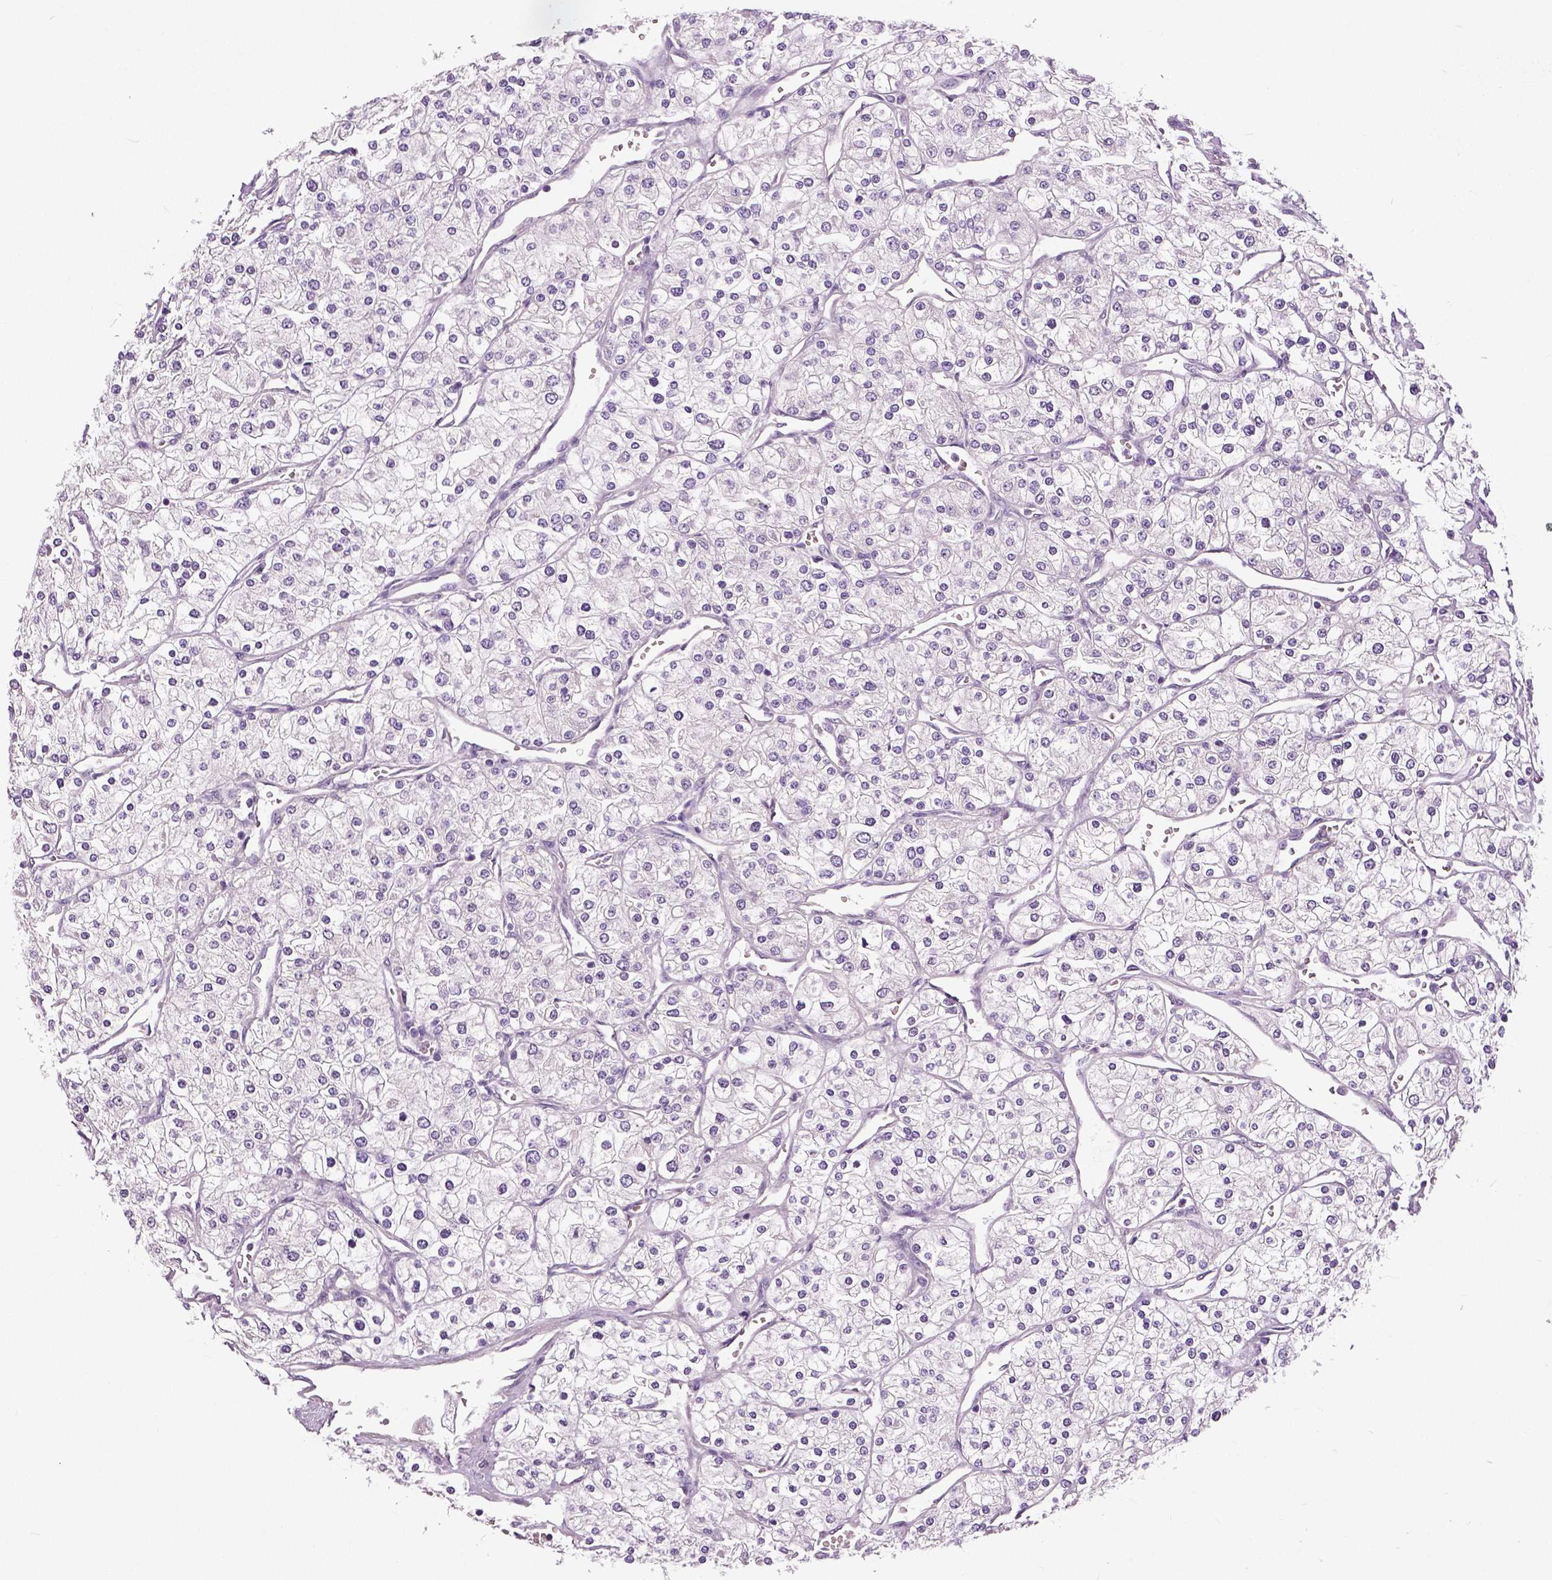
{"staining": {"intensity": "negative", "quantity": "none", "location": "none"}, "tissue": "renal cancer", "cell_type": "Tumor cells", "image_type": "cancer", "snomed": [{"axis": "morphology", "description": "Adenocarcinoma, NOS"}, {"axis": "topography", "description": "Kidney"}], "caption": "Renal adenocarcinoma stained for a protein using IHC demonstrates no staining tumor cells.", "gene": "NECAB1", "patient": {"sex": "male", "age": 80}}